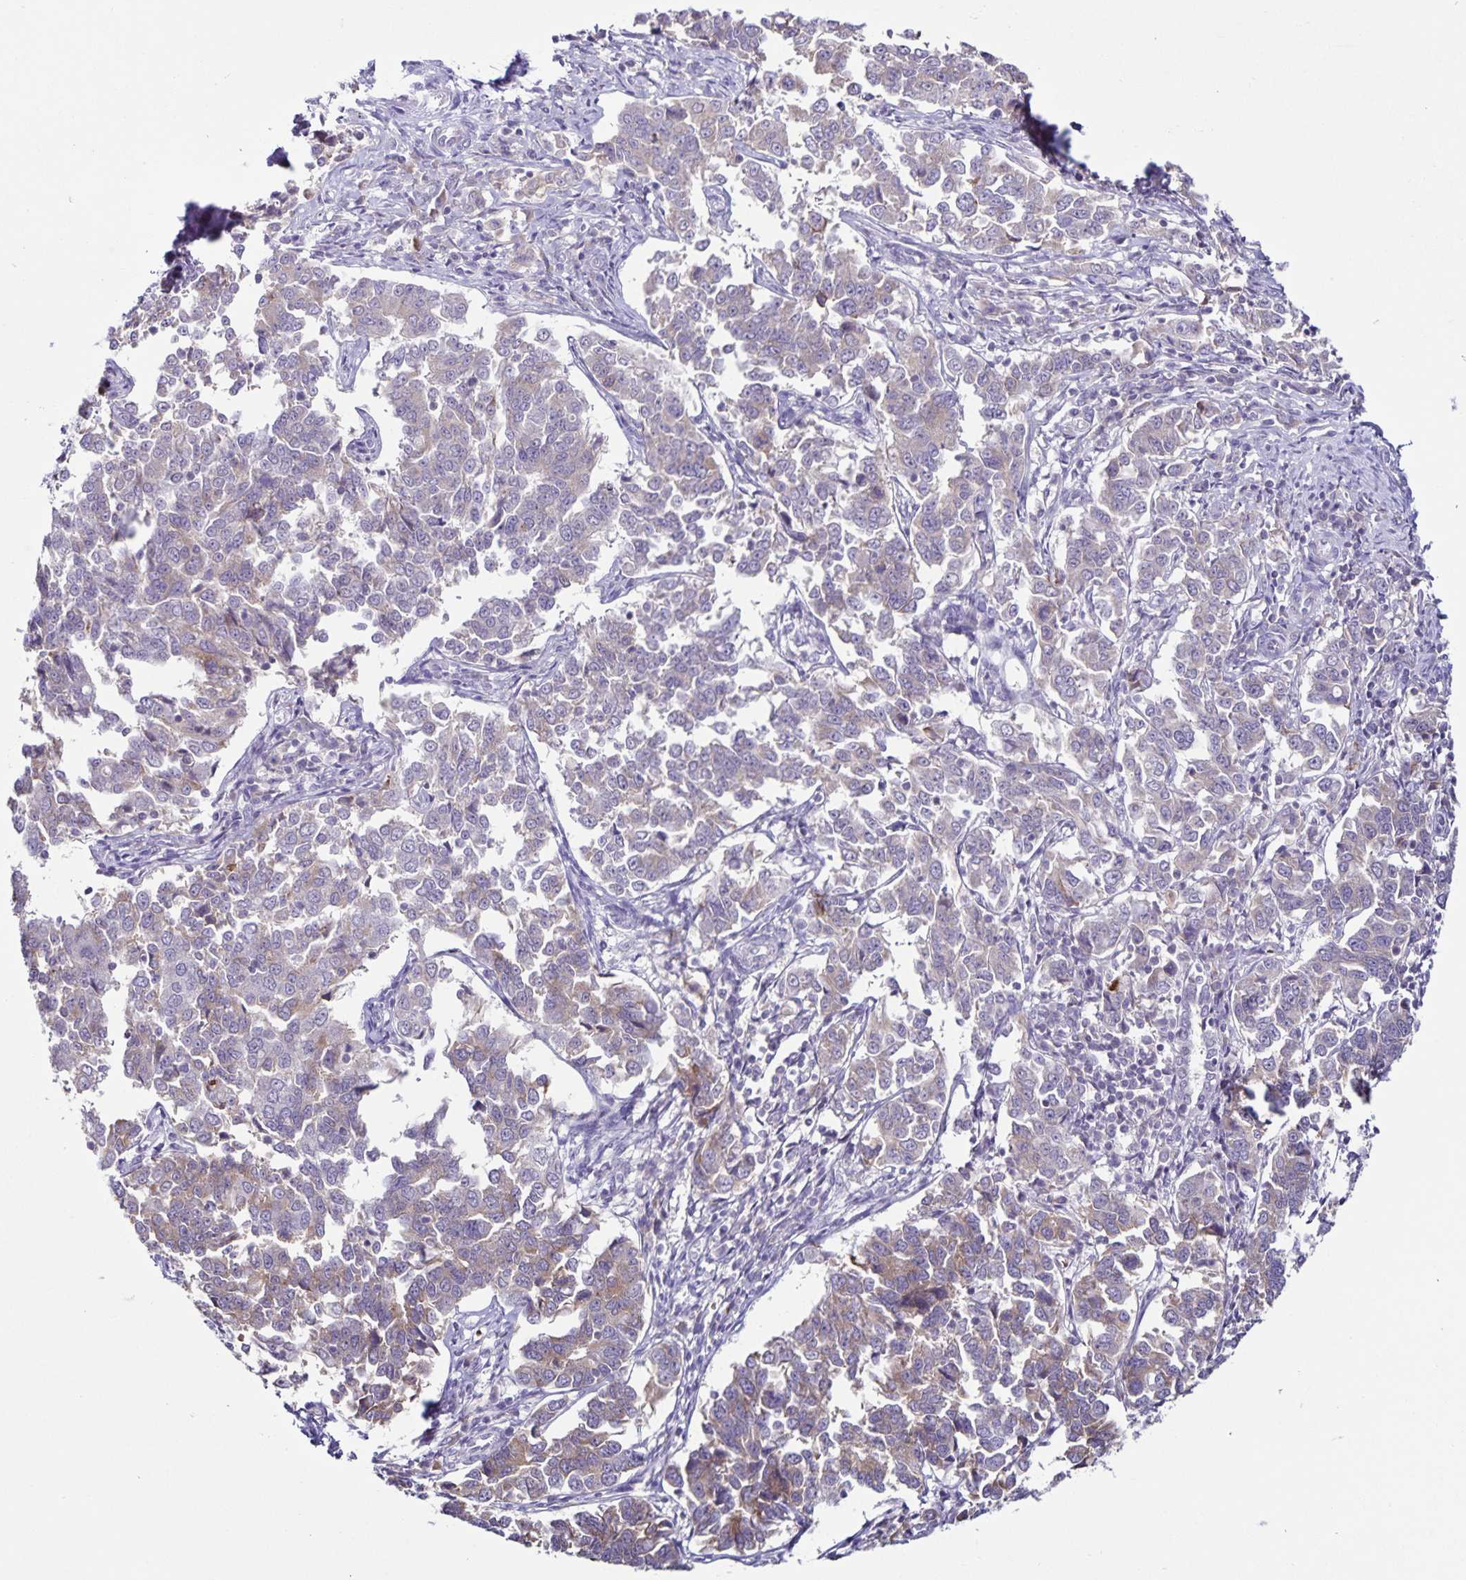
{"staining": {"intensity": "weak", "quantity": "<25%", "location": "cytoplasmic/membranous"}, "tissue": "endometrial cancer", "cell_type": "Tumor cells", "image_type": "cancer", "snomed": [{"axis": "morphology", "description": "Adenocarcinoma, NOS"}, {"axis": "topography", "description": "Endometrium"}], "caption": "High power microscopy photomicrograph of an IHC photomicrograph of adenocarcinoma (endometrial), revealing no significant positivity in tumor cells.", "gene": "STPG4", "patient": {"sex": "female", "age": 43}}